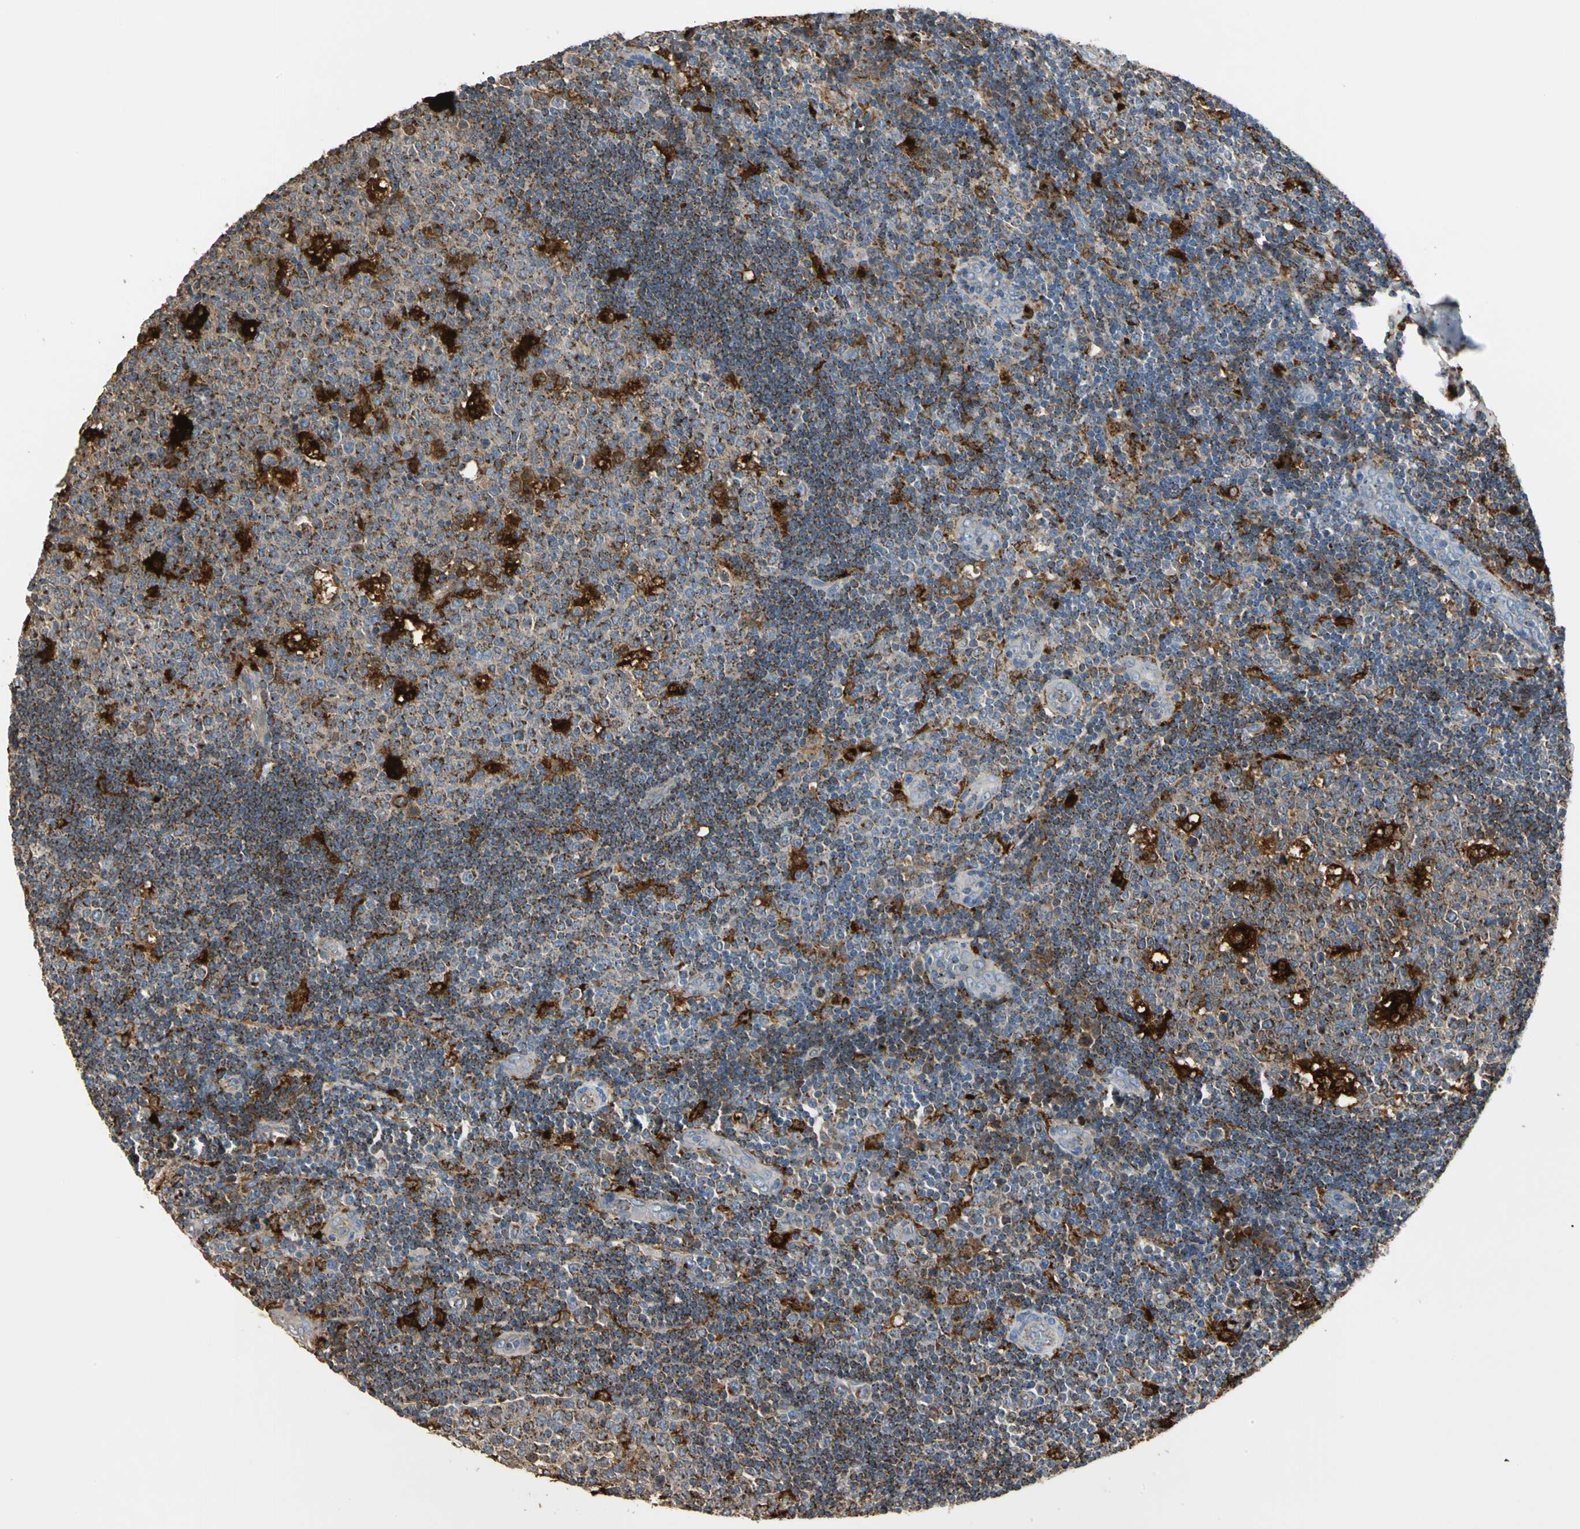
{"staining": {"intensity": "strong", "quantity": ">75%", "location": "cytoplasmic/membranous"}, "tissue": "lymph node", "cell_type": "Germinal center cells", "image_type": "normal", "snomed": [{"axis": "morphology", "description": "Normal tissue, NOS"}, {"axis": "topography", "description": "Lymph node"}, {"axis": "topography", "description": "Salivary gland"}], "caption": "Protein staining by immunohistochemistry shows strong cytoplasmic/membranous staining in about >75% of germinal center cells in normal lymph node. (IHC, brightfield microscopy, high magnification).", "gene": "GM2A", "patient": {"sex": "male", "age": 8}}